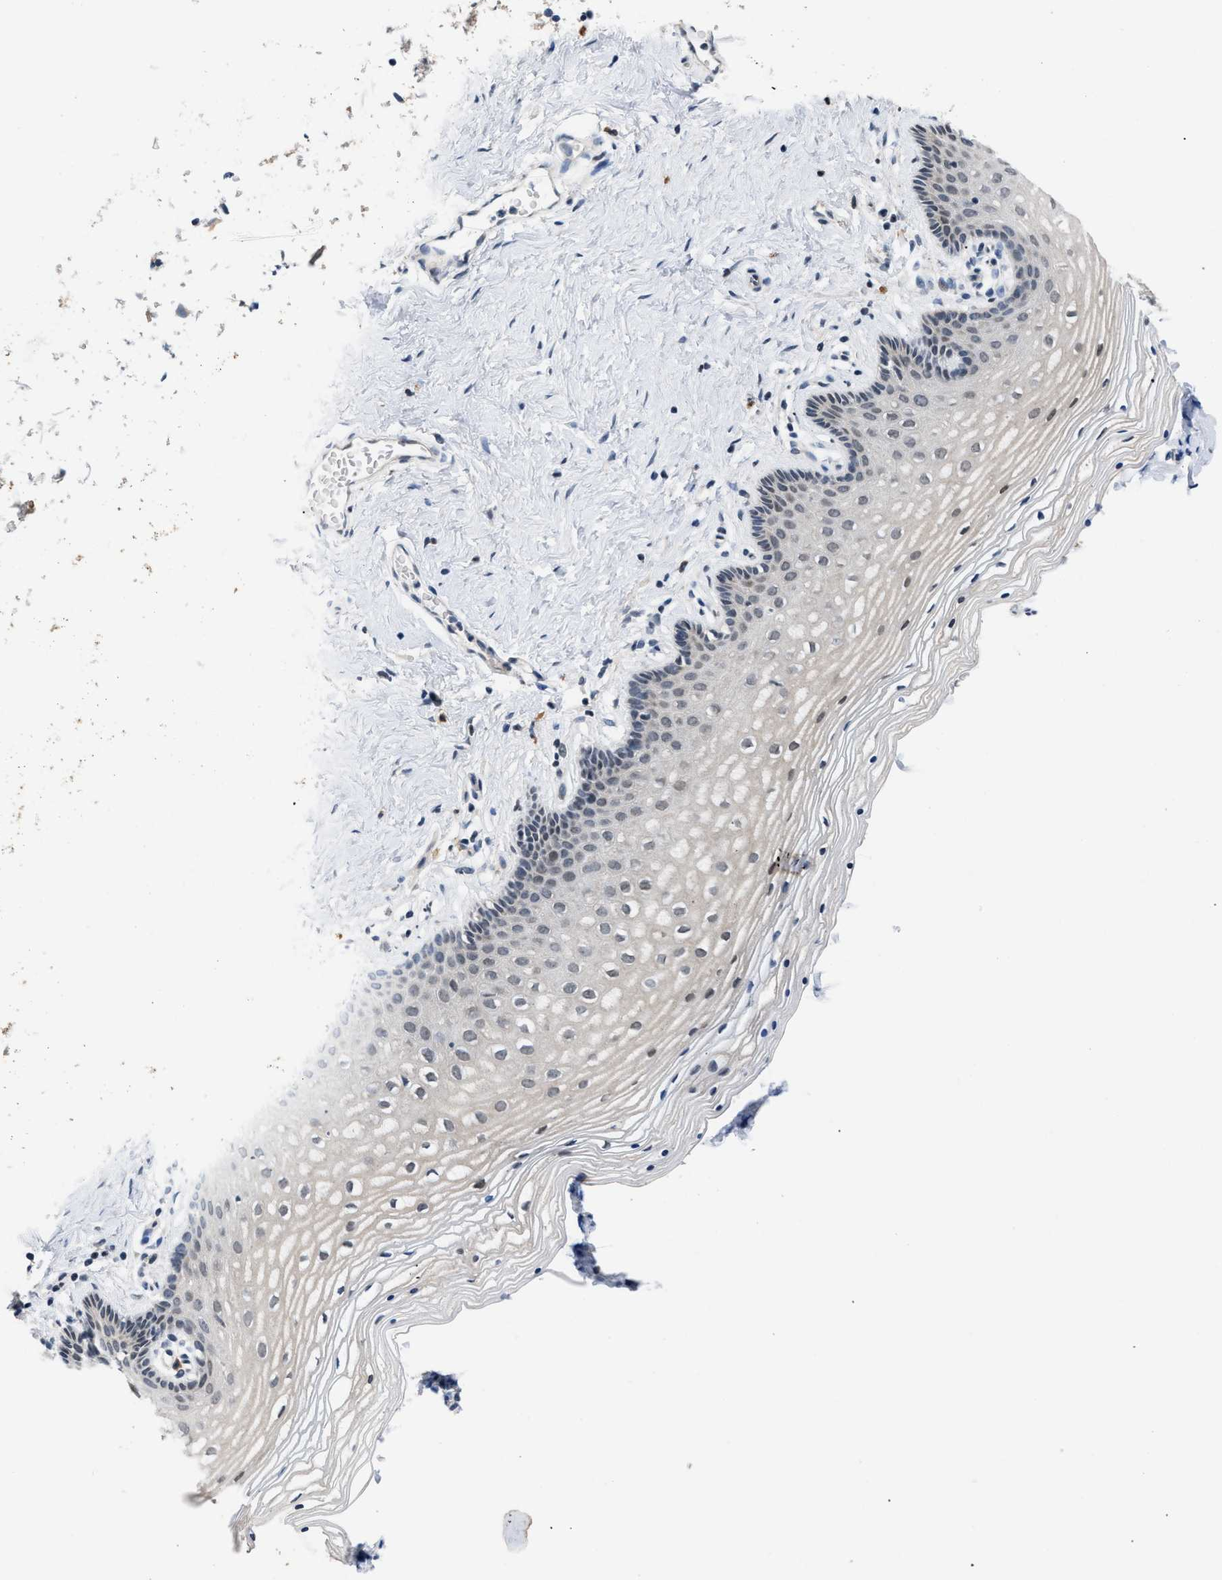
{"staining": {"intensity": "weak", "quantity": "25%-75%", "location": "nuclear"}, "tissue": "vagina", "cell_type": "Squamous epithelial cells", "image_type": "normal", "snomed": [{"axis": "morphology", "description": "Normal tissue, NOS"}, {"axis": "topography", "description": "Vagina"}], "caption": "Vagina stained with immunohistochemistry (IHC) displays weak nuclear staining in approximately 25%-75% of squamous epithelial cells.", "gene": "TXNRD3", "patient": {"sex": "female", "age": 32}}